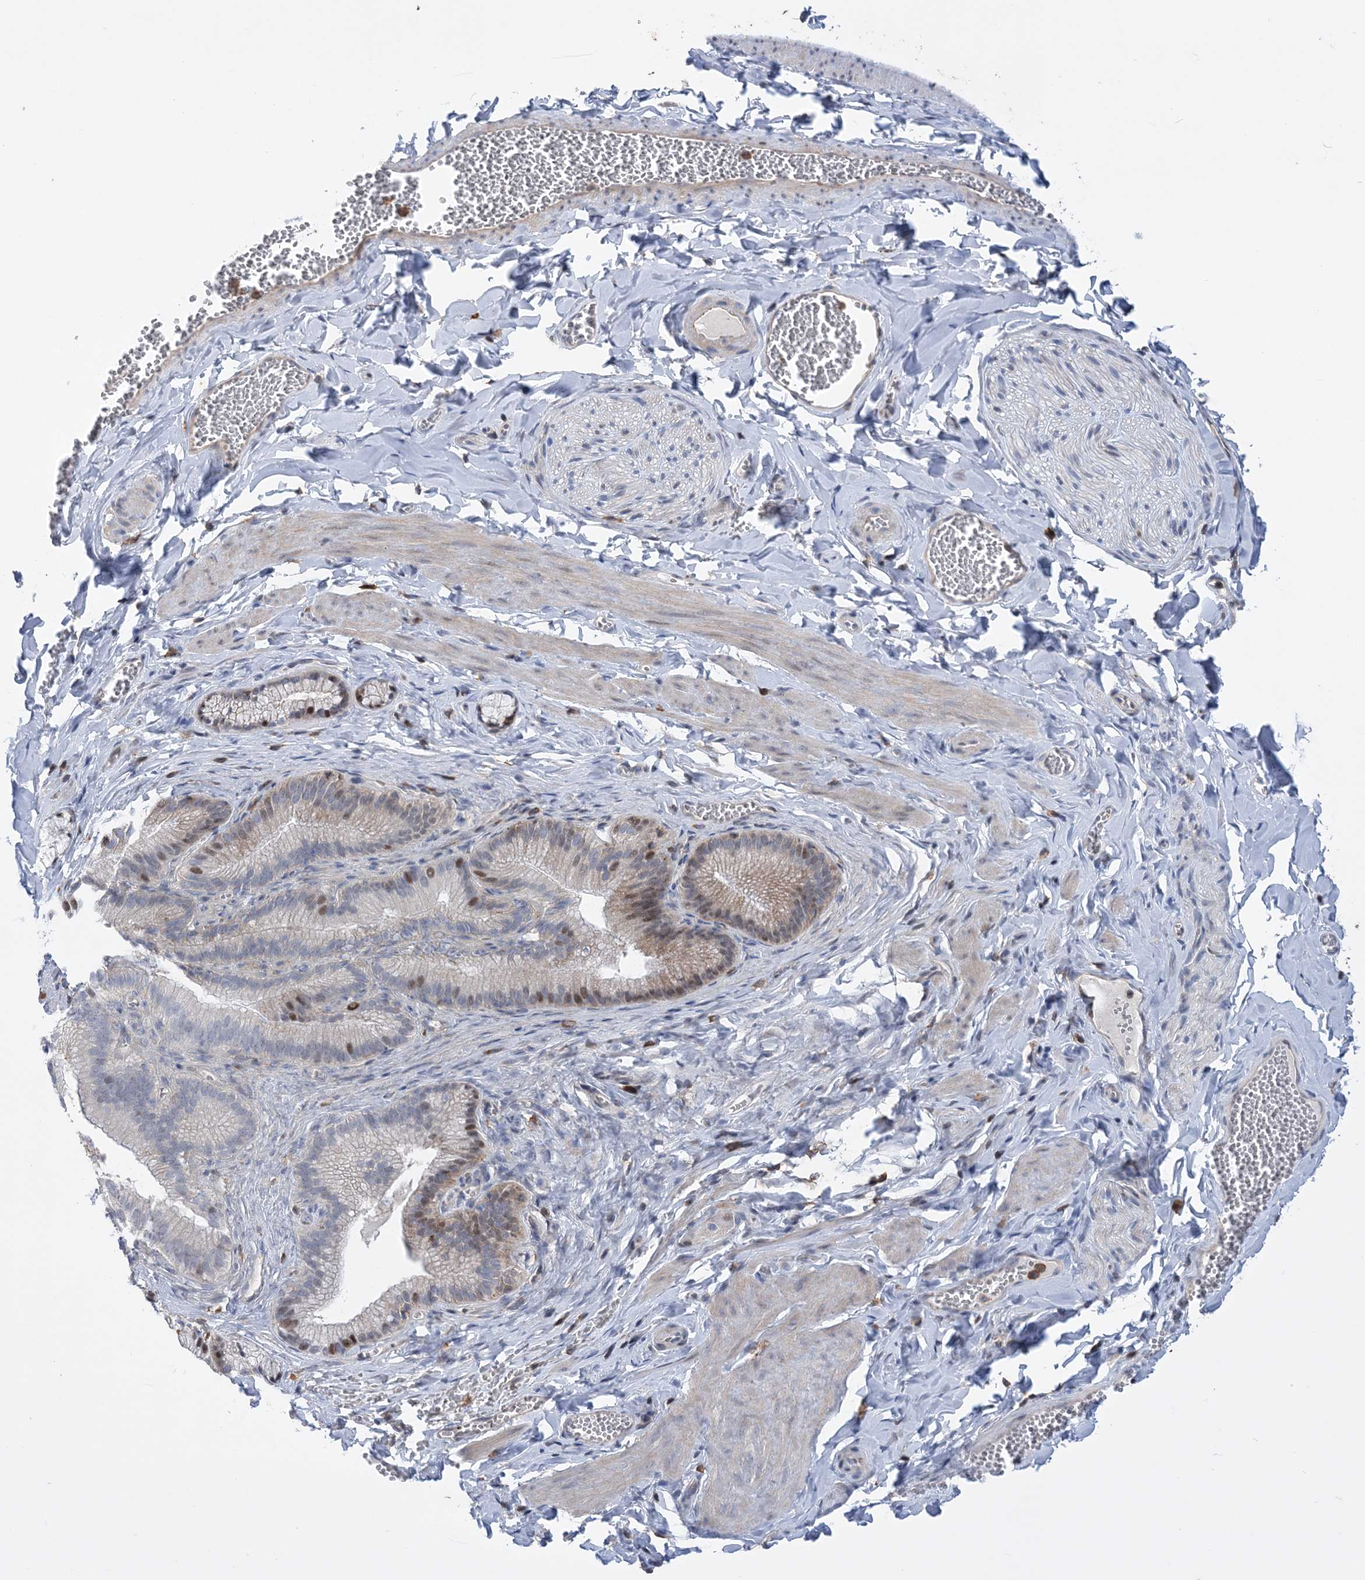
{"staining": {"intensity": "moderate", "quantity": "<25%", "location": "cytoplasmic/membranous,nuclear"}, "tissue": "adipose tissue", "cell_type": "Adipocytes", "image_type": "normal", "snomed": [{"axis": "morphology", "description": "Normal tissue, NOS"}, {"axis": "topography", "description": "Gallbladder"}, {"axis": "topography", "description": "Peripheral nerve tissue"}], "caption": "Human adipose tissue stained with a brown dye reveals moderate cytoplasmic/membranous,nuclear positive expression in about <25% of adipocytes.", "gene": "RNPEPL1", "patient": {"sex": "male", "age": 38}}